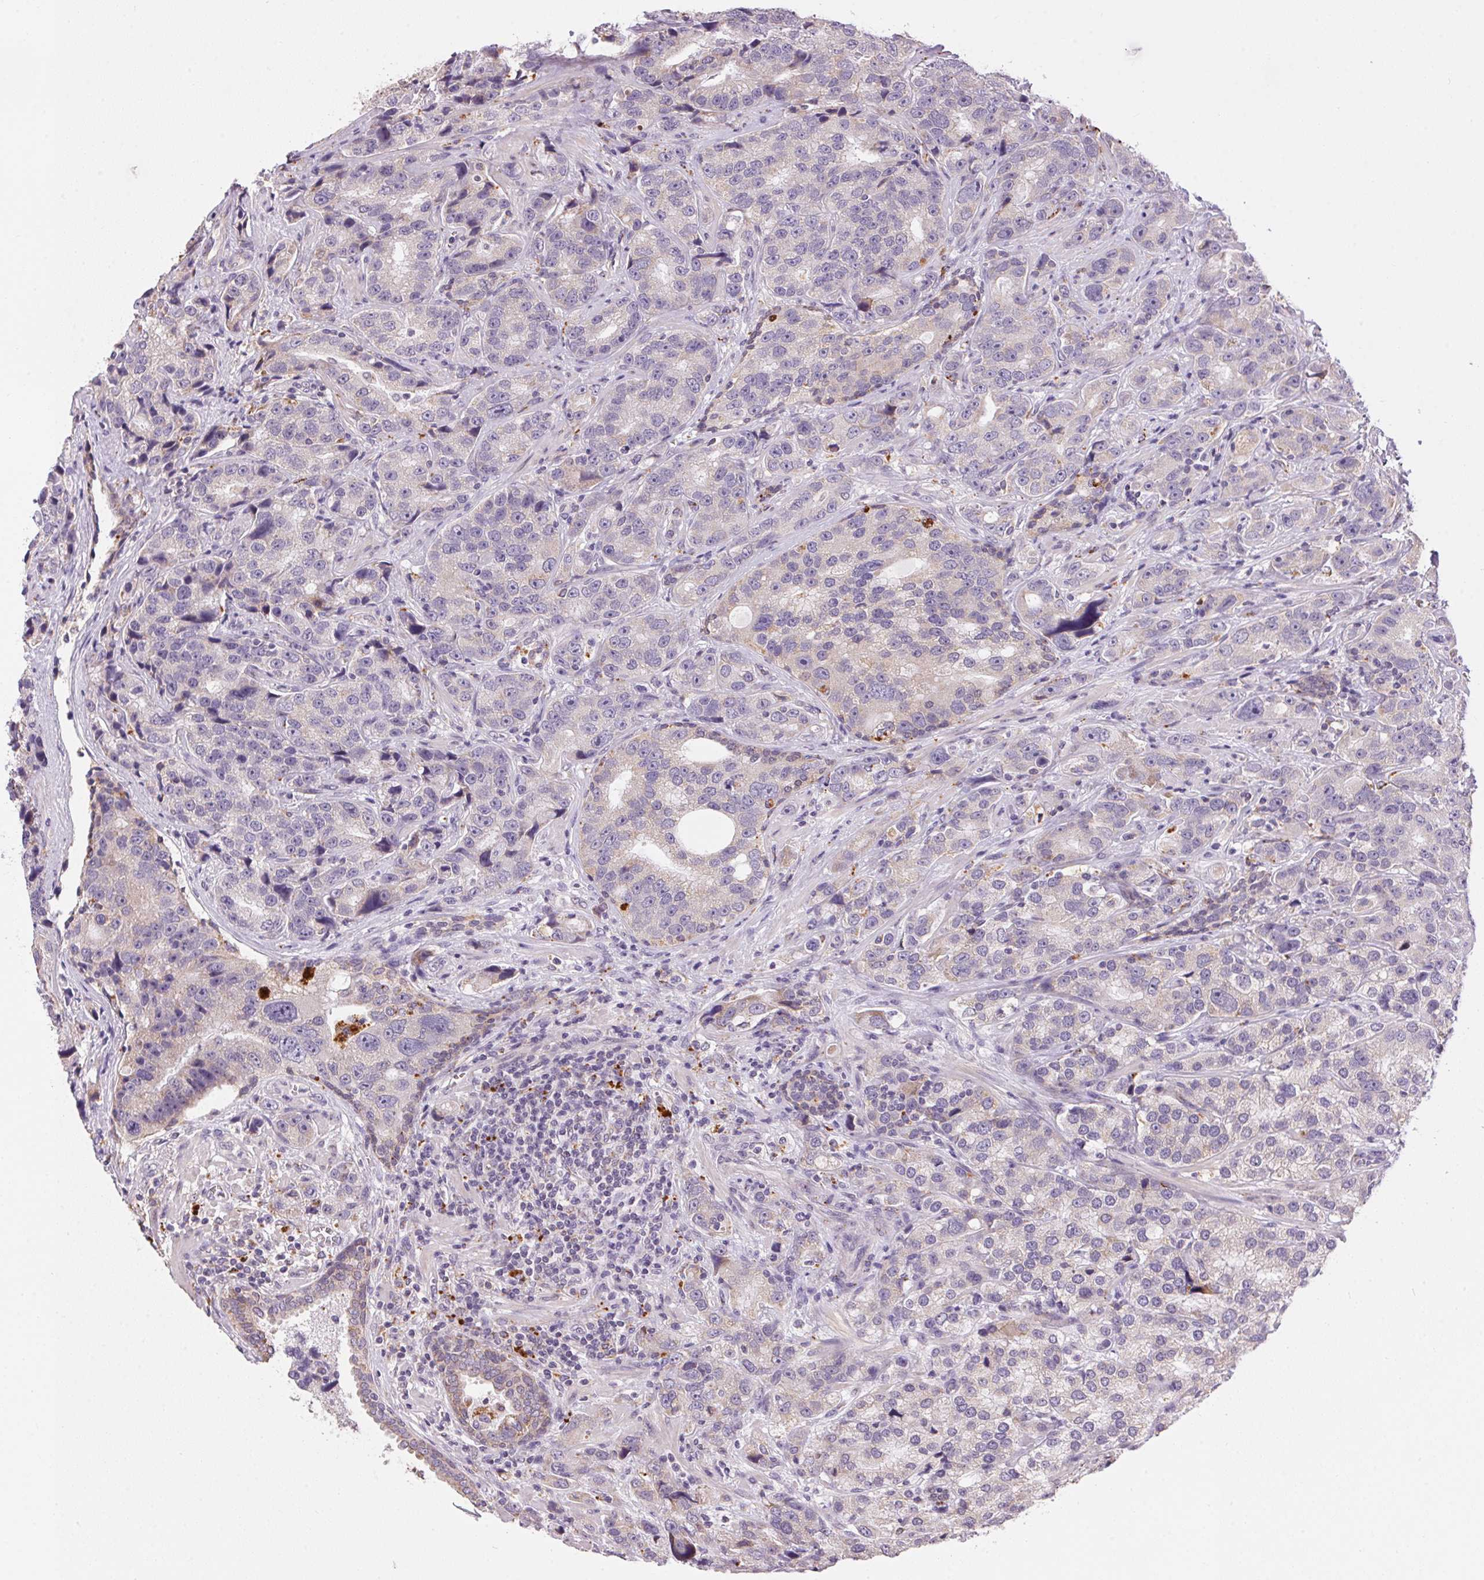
{"staining": {"intensity": "negative", "quantity": "none", "location": "none"}, "tissue": "prostate cancer", "cell_type": "Tumor cells", "image_type": "cancer", "snomed": [{"axis": "morphology", "description": "Adenocarcinoma, NOS"}, {"axis": "topography", "description": "Prostate"}], "caption": "A high-resolution photomicrograph shows immunohistochemistry staining of prostate cancer, which exhibits no significant positivity in tumor cells.", "gene": "ADH5", "patient": {"sex": "male", "age": 63}}